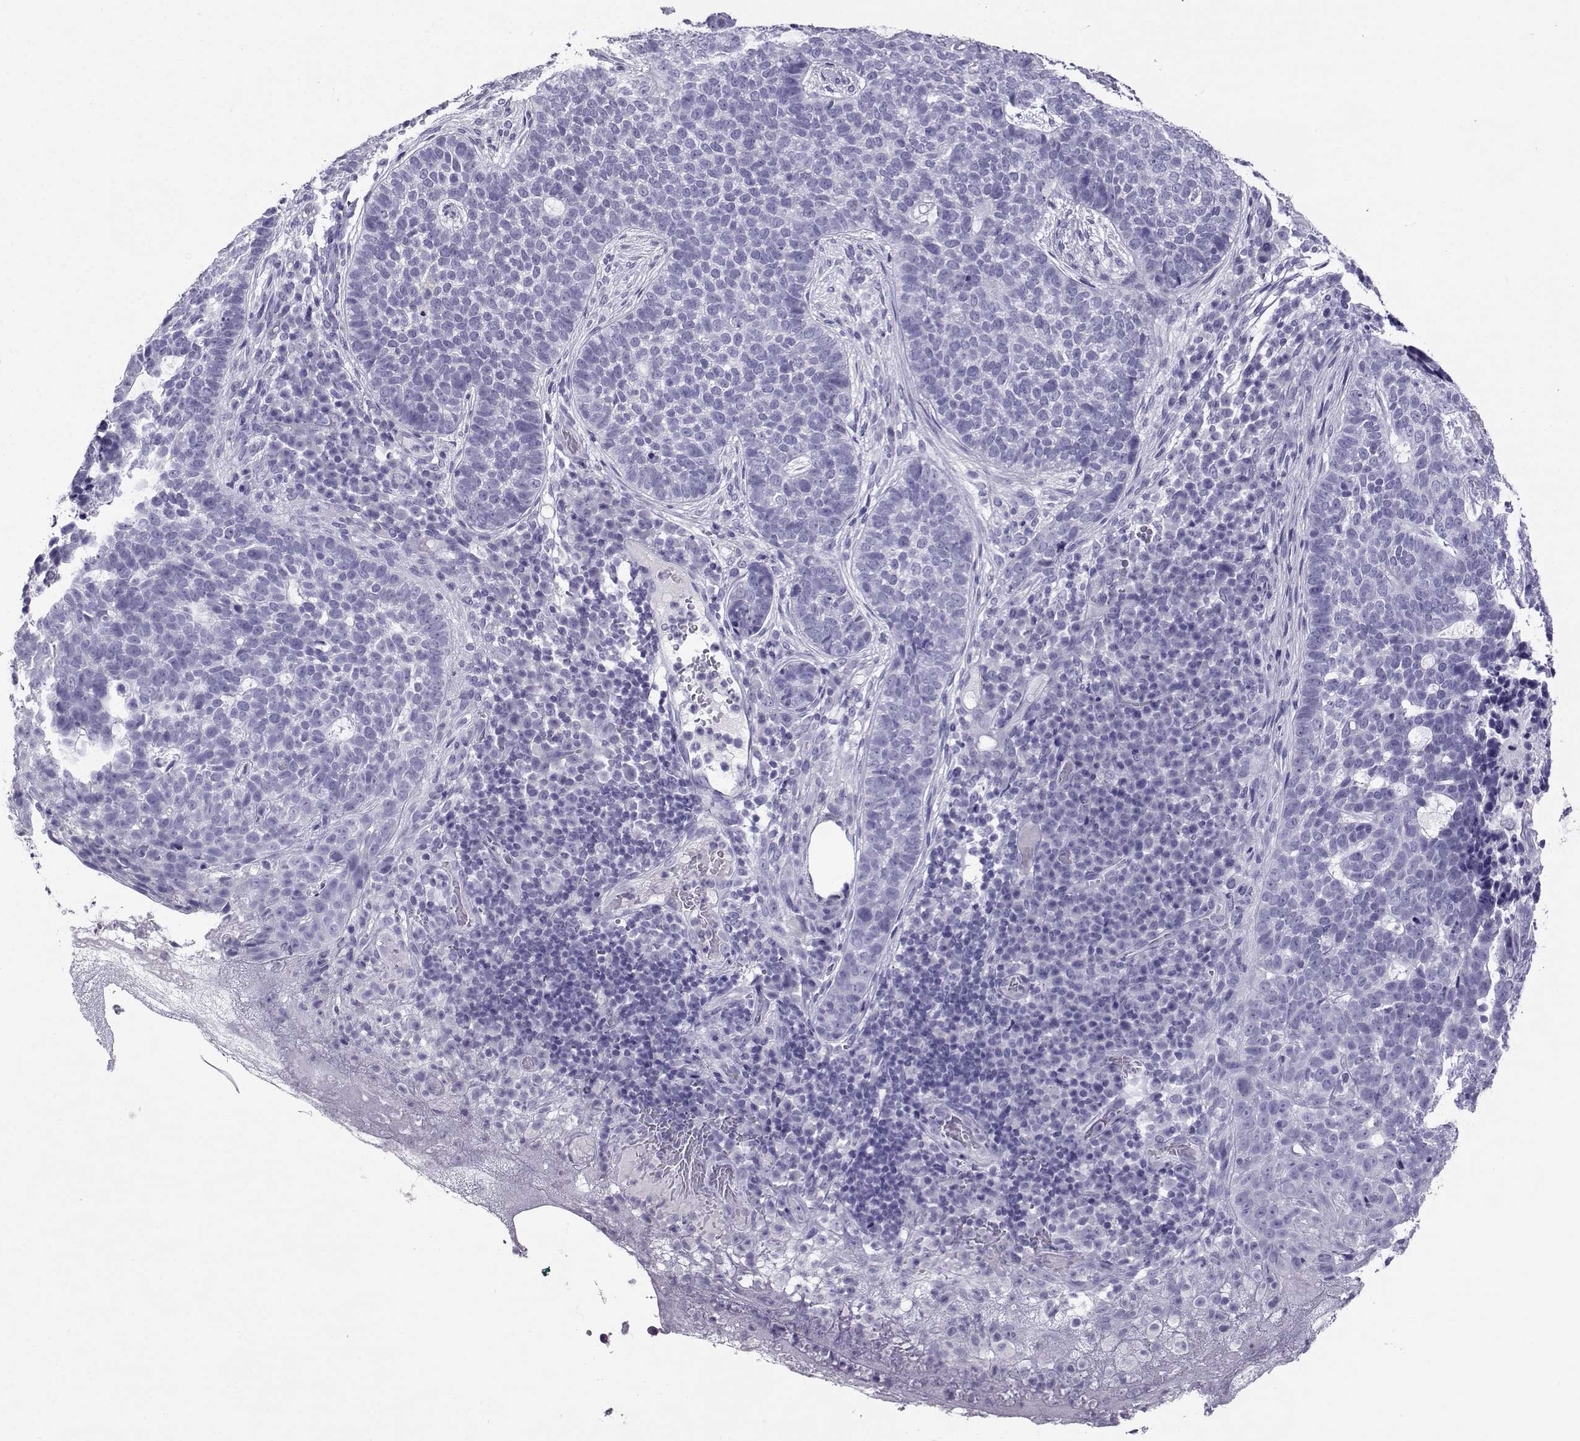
{"staining": {"intensity": "negative", "quantity": "none", "location": "none"}, "tissue": "skin cancer", "cell_type": "Tumor cells", "image_type": "cancer", "snomed": [{"axis": "morphology", "description": "Basal cell carcinoma"}, {"axis": "topography", "description": "Skin"}], "caption": "The IHC micrograph has no significant expression in tumor cells of basal cell carcinoma (skin) tissue. (Stains: DAB (3,3'-diaminobenzidine) IHC with hematoxylin counter stain, Microscopy: brightfield microscopy at high magnification).", "gene": "CRYBB1", "patient": {"sex": "female", "age": 69}}